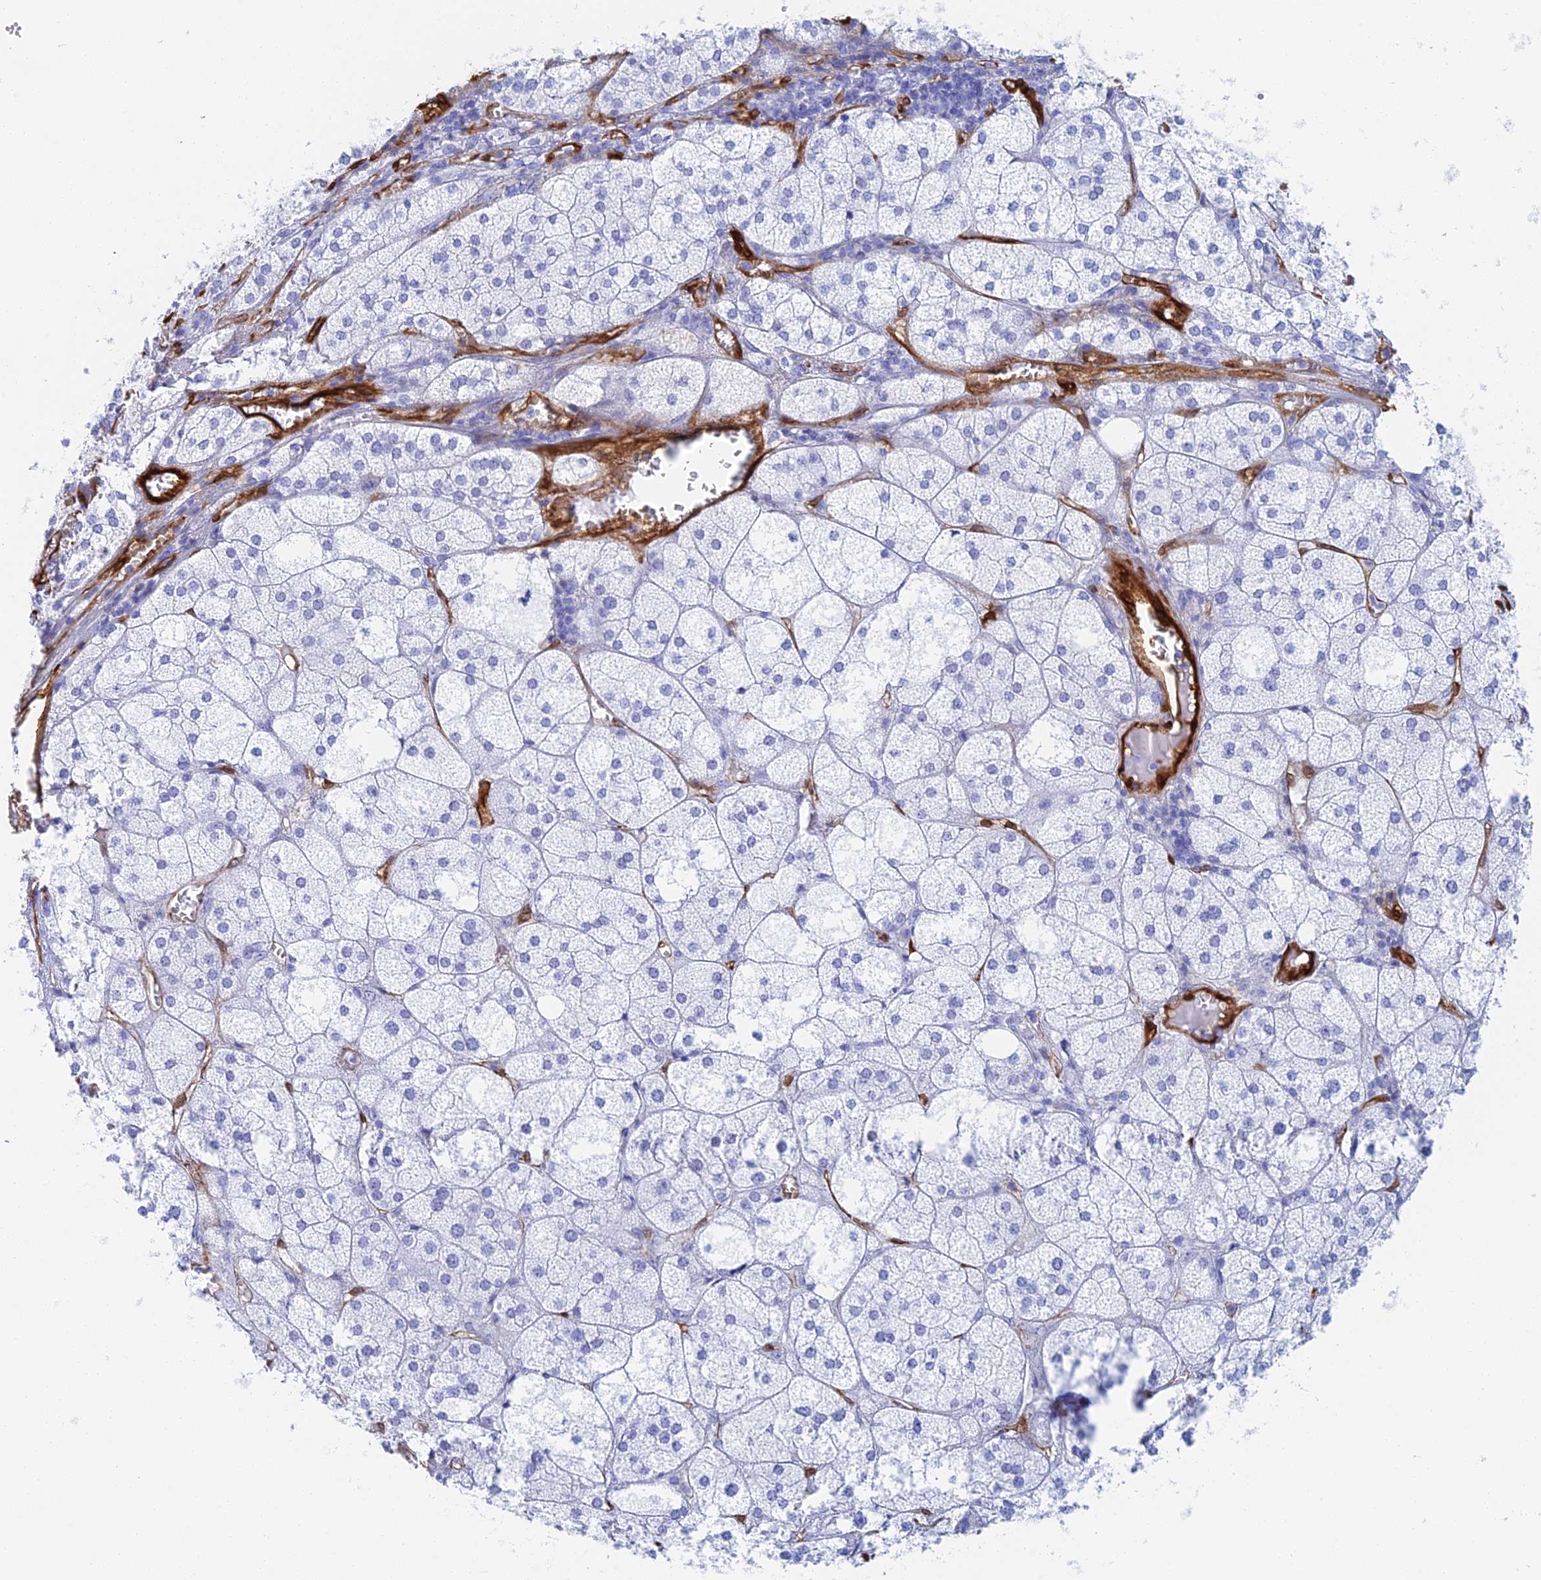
{"staining": {"intensity": "negative", "quantity": "none", "location": "none"}, "tissue": "adrenal gland", "cell_type": "Glandular cells", "image_type": "normal", "snomed": [{"axis": "morphology", "description": "Normal tissue, NOS"}, {"axis": "topography", "description": "Adrenal gland"}], "caption": "Immunohistochemical staining of benign human adrenal gland reveals no significant expression in glandular cells.", "gene": "CRIP2", "patient": {"sex": "female", "age": 61}}